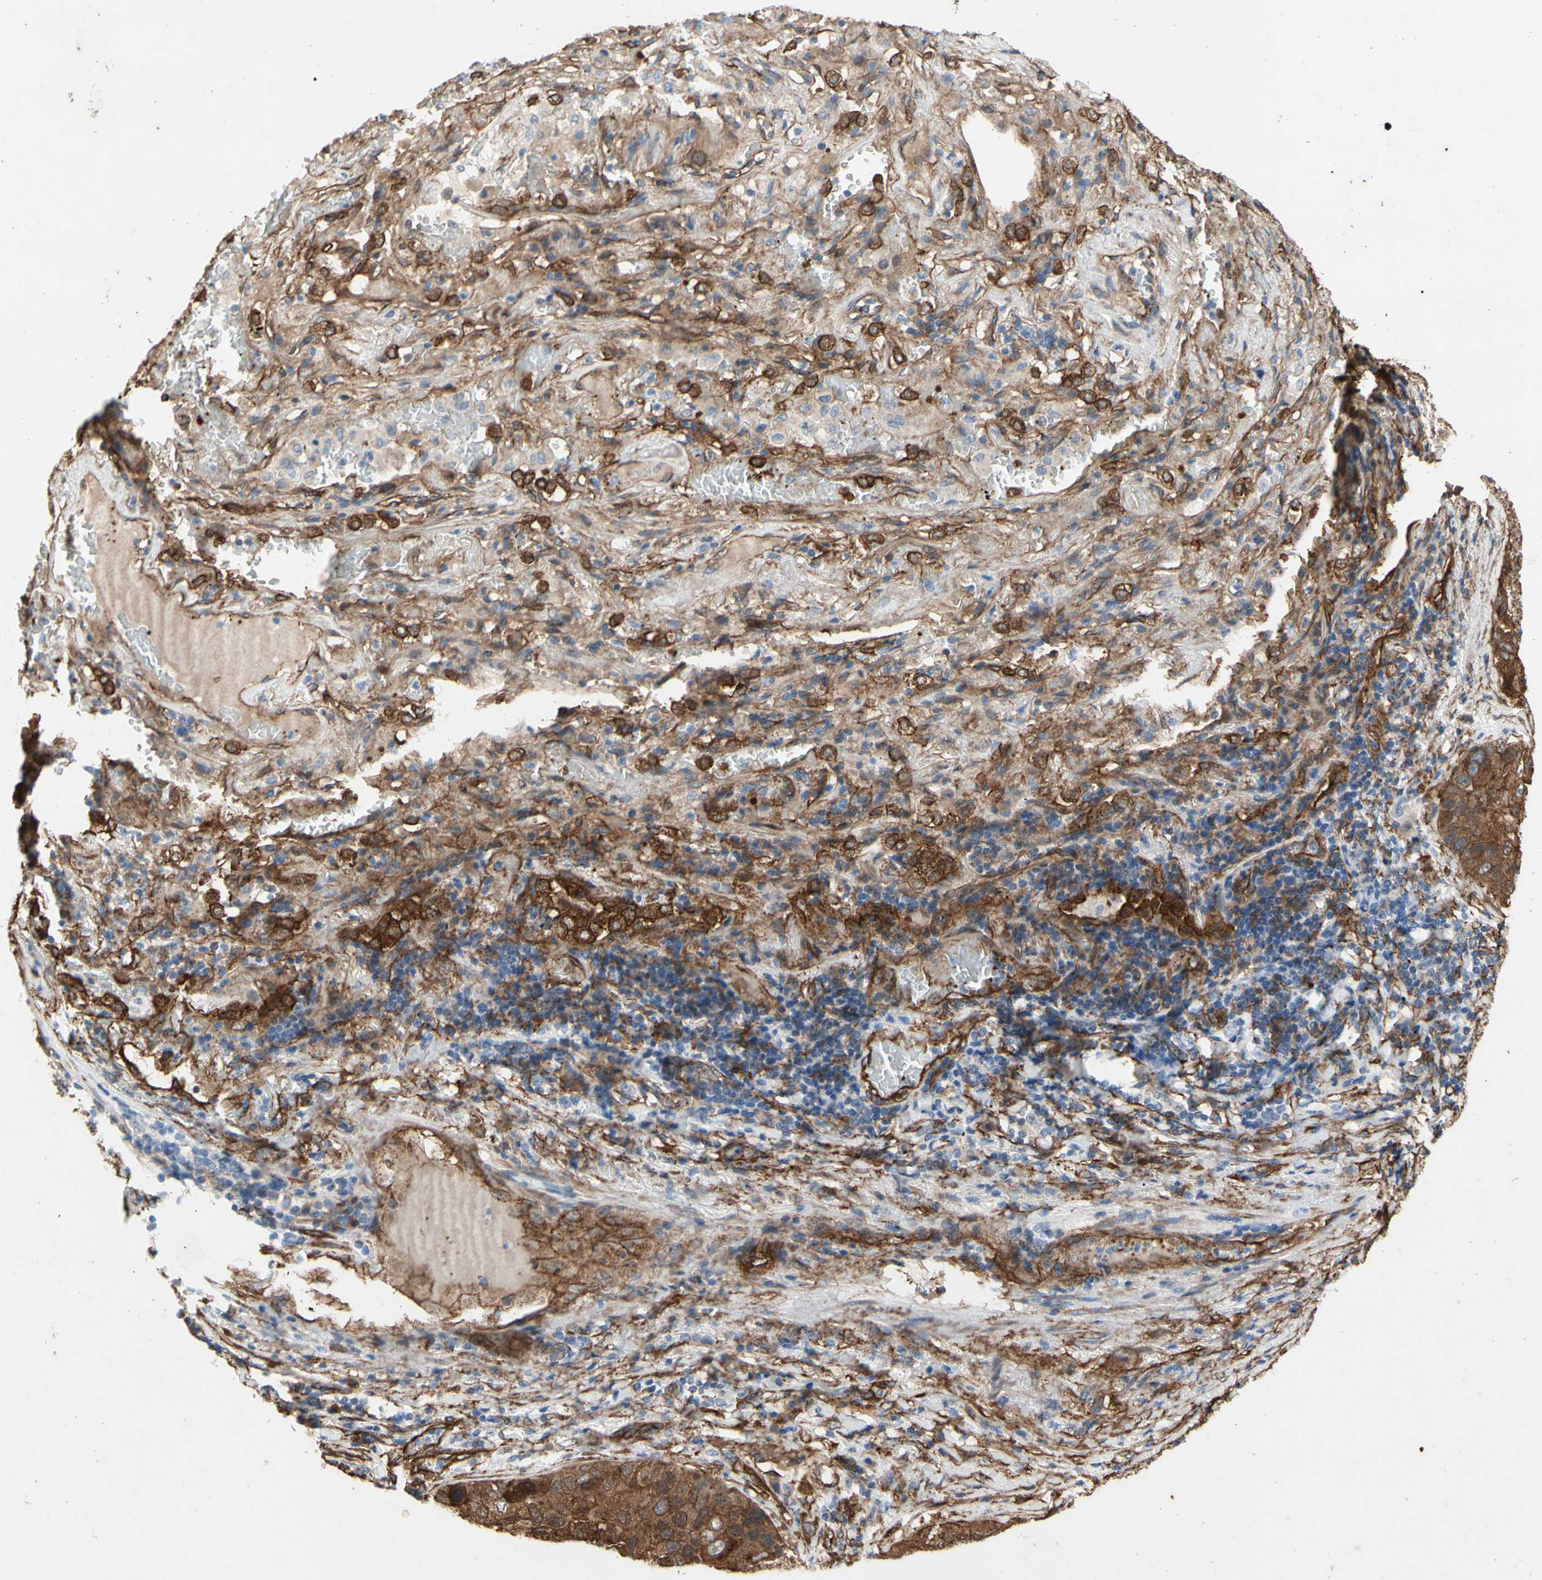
{"staining": {"intensity": "moderate", "quantity": ">75%", "location": "cytoplasmic/membranous"}, "tissue": "lung cancer", "cell_type": "Tumor cells", "image_type": "cancer", "snomed": [{"axis": "morphology", "description": "Squamous cell carcinoma, NOS"}, {"axis": "topography", "description": "Lung"}], "caption": "This micrograph reveals immunohistochemistry staining of human lung squamous cell carcinoma, with medium moderate cytoplasmic/membranous positivity in about >75% of tumor cells.", "gene": "CTTNBP2", "patient": {"sex": "male", "age": 57}}